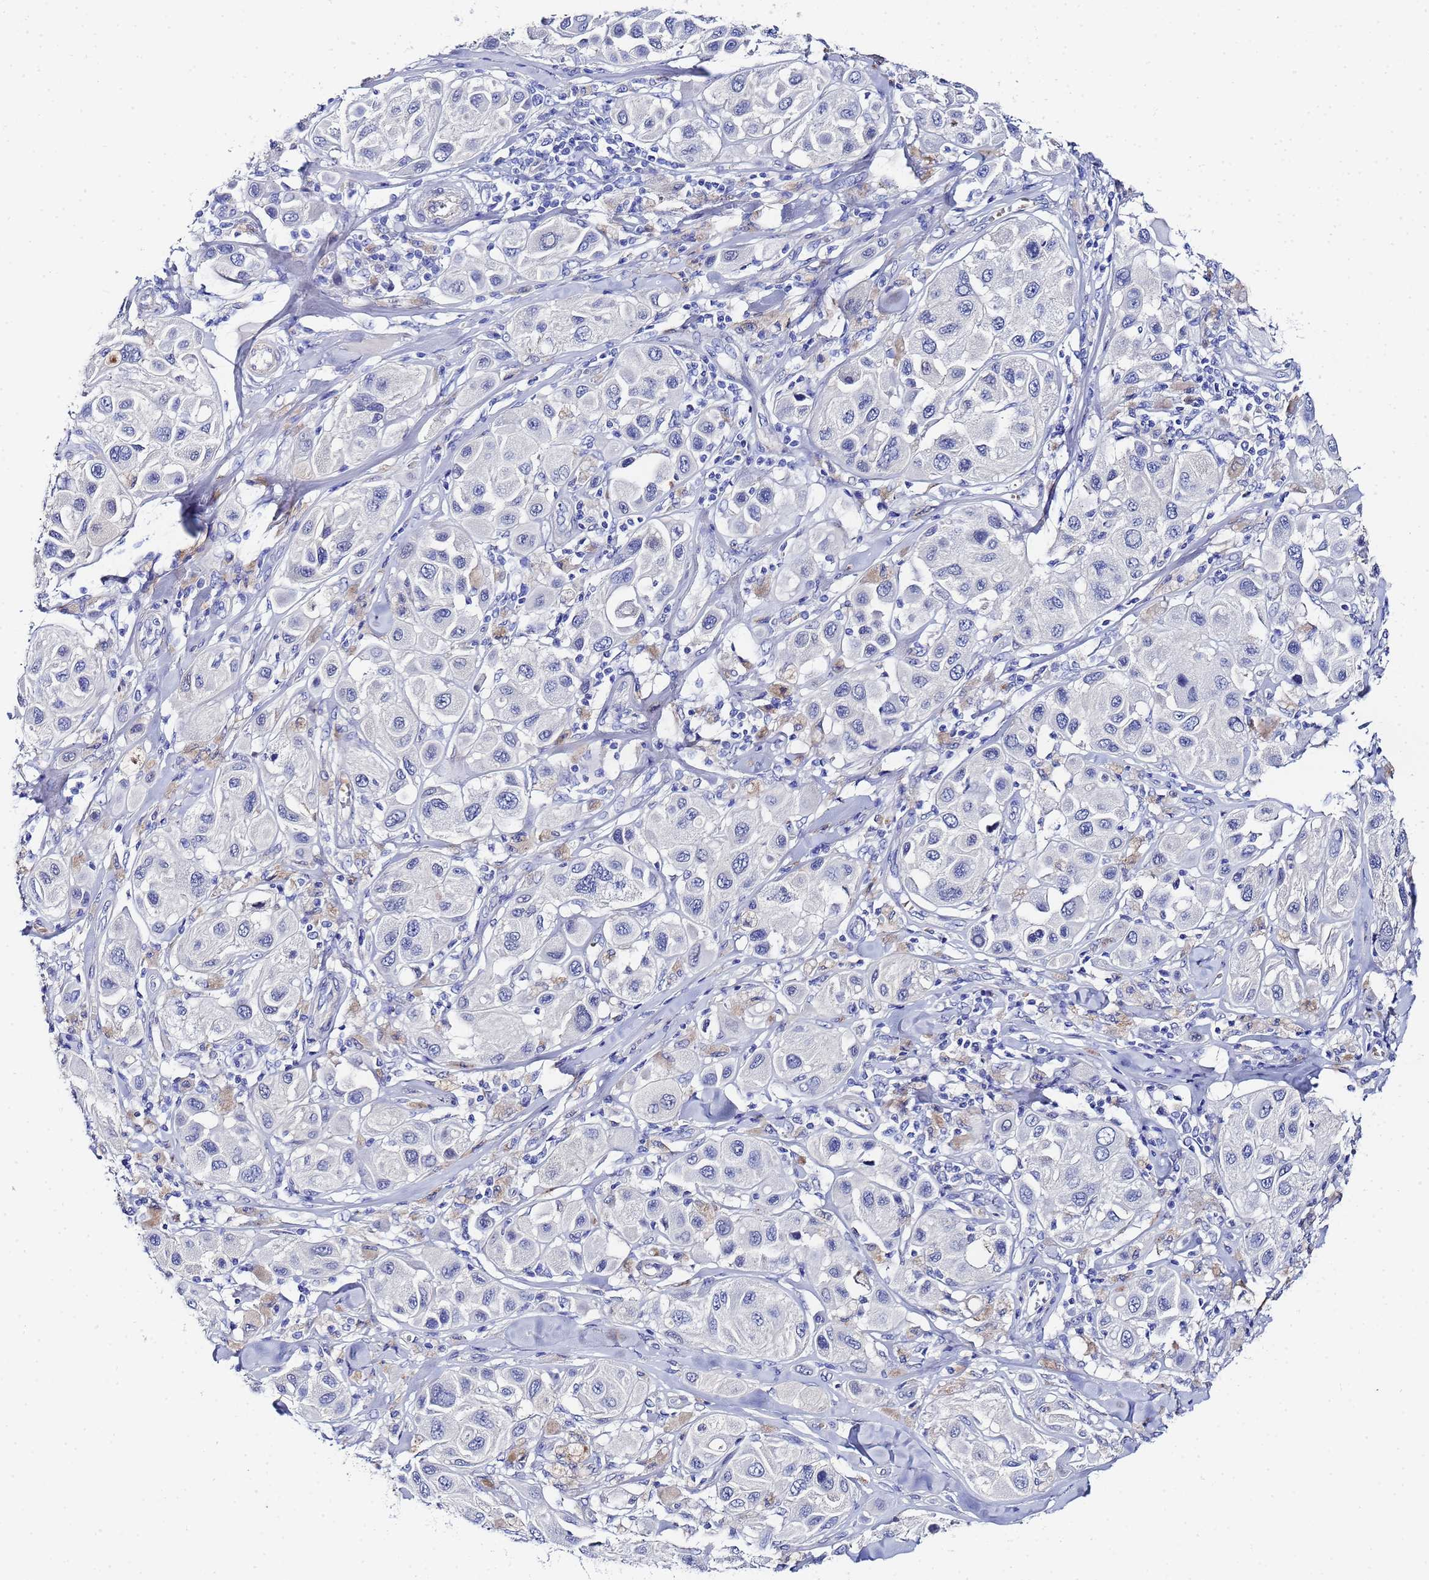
{"staining": {"intensity": "negative", "quantity": "none", "location": "none"}, "tissue": "melanoma", "cell_type": "Tumor cells", "image_type": "cancer", "snomed": [{"axis": "morphology", "description": "Malignant melanoma, Metastatic site"}, {"axis": "topography", "description": "Skin"}], "caption": "Immunohistochemistry (IHC) of malignant melanoma (metastatic site) reveals no staining in tumor cells.", "gene": "ZNF26", "patient": {"sex": "male", "age": 41}}